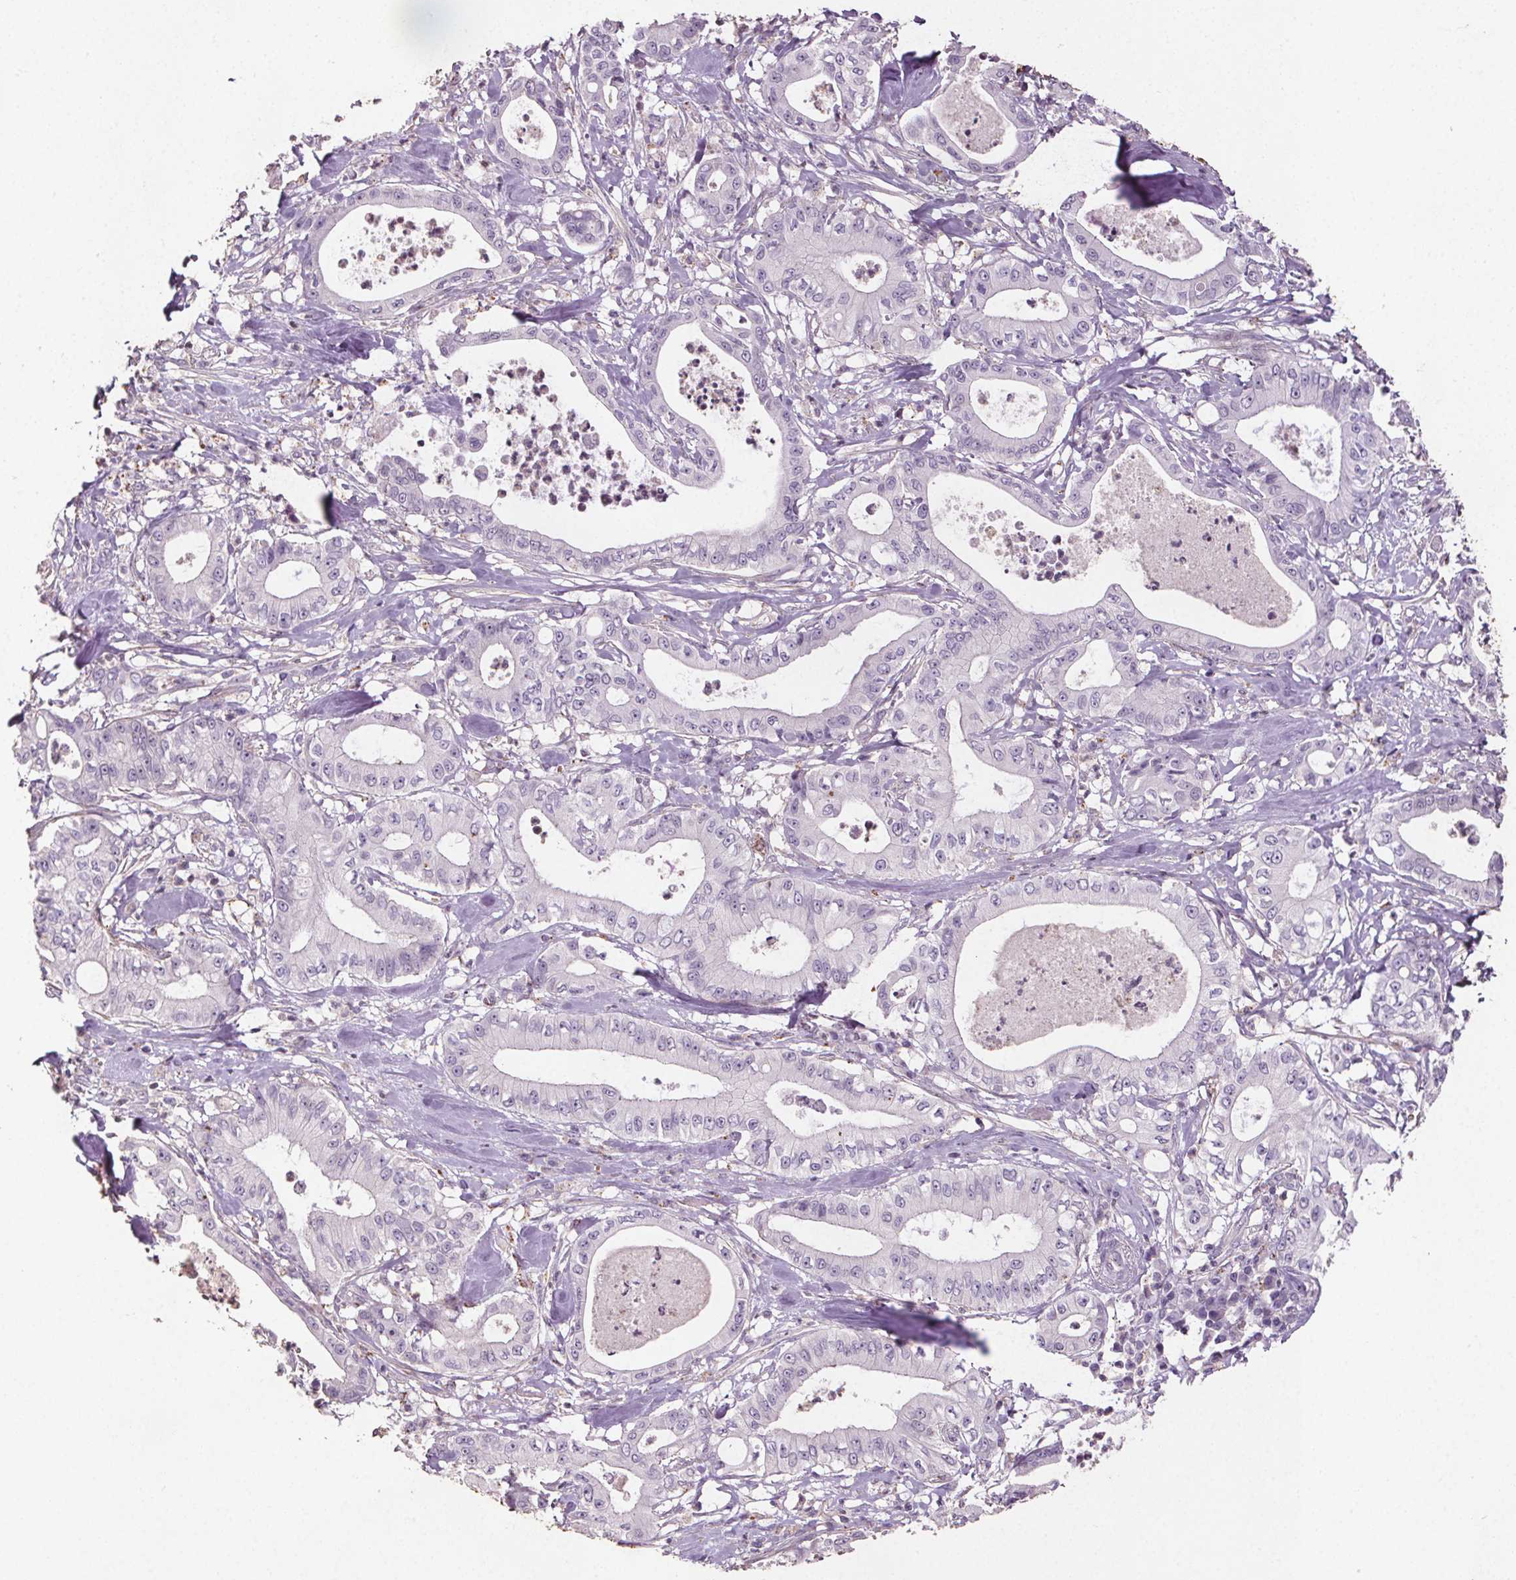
{"staining": {"intensity": "negative", "quantity": "none", "location": "none"}, "tissue": "pancreatic cancer", "cell_type": "Tumor cells", "image_type": "cancer", "snomed": [{"axis": "morphology", "description": "Adenocarcinoma, NOS"}, {"axis": "topography", "description": "Pancreas"}], "caption": "Pancreatic cancer (adenocarcinoma) stained for a protein using IHC exhibits no positivity tumor cells.", "gene": "C19orf84", "patient": {"sex": "male", "age": 71}}